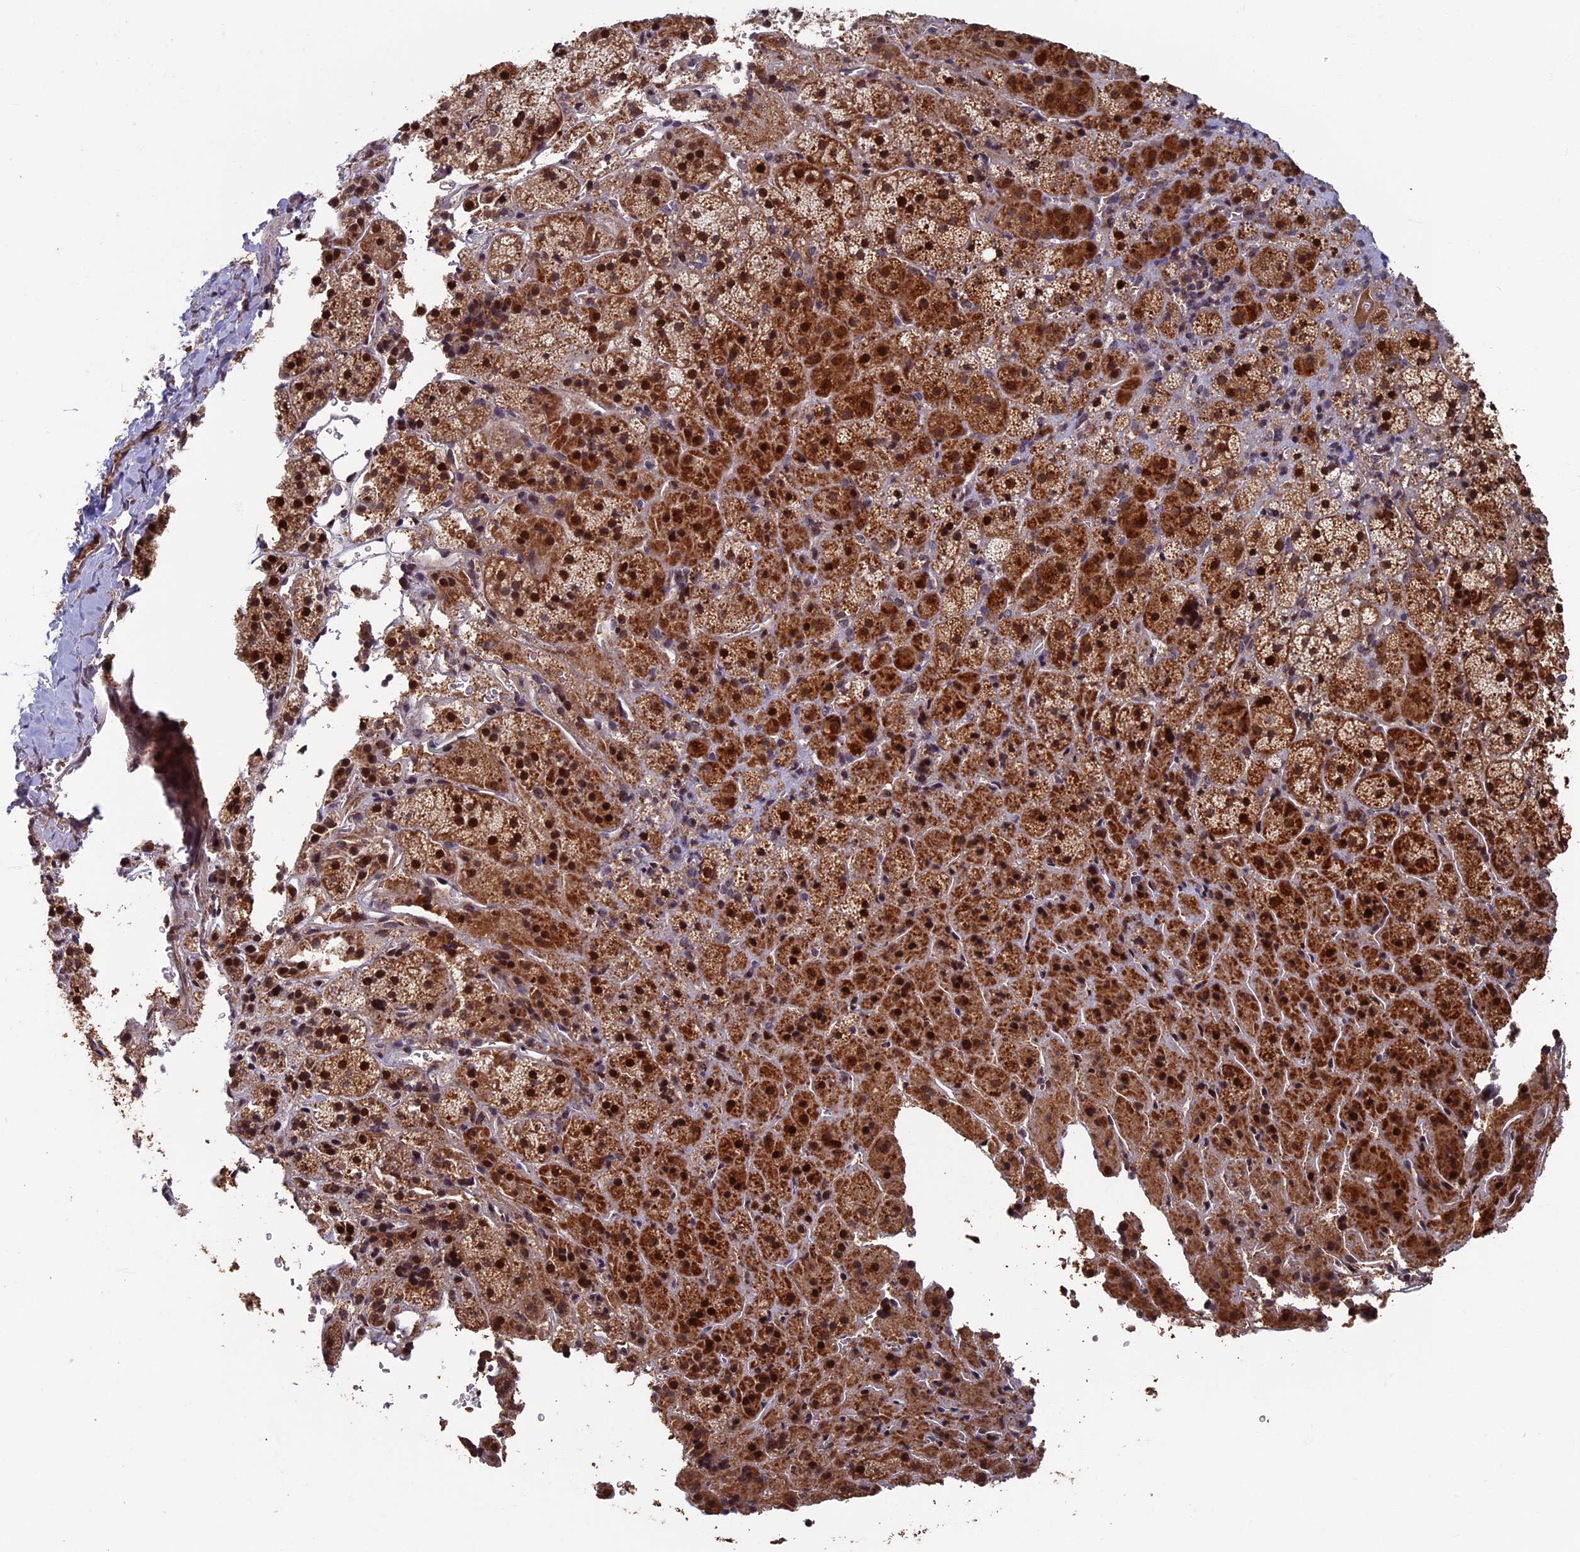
{"staining": {"intensity": "strong", "quantity": "25%-75%", "location": "cytoplasmic/membranous,nuclear"}, "tissue": "adrenal gland", "cell_type": "Glandular cells", "image_type": "normal", "snomed": [{"axis": "morphology", "description": "Normal tissue, NOS"}, {"axis": "topography", "description": "Adrenal gland"}], "caption": "Protein analysis of unremarkable adrenal gland shows strong cytoplasmic/membranous,nuclear positivity in approximately 25%-75% of glandular cells. Immunohistochemistry stains the protein in brown and the nuclei are stained blue.", "gene": "RASGRF1", "patient": {"sex": "female", "age": 44}}